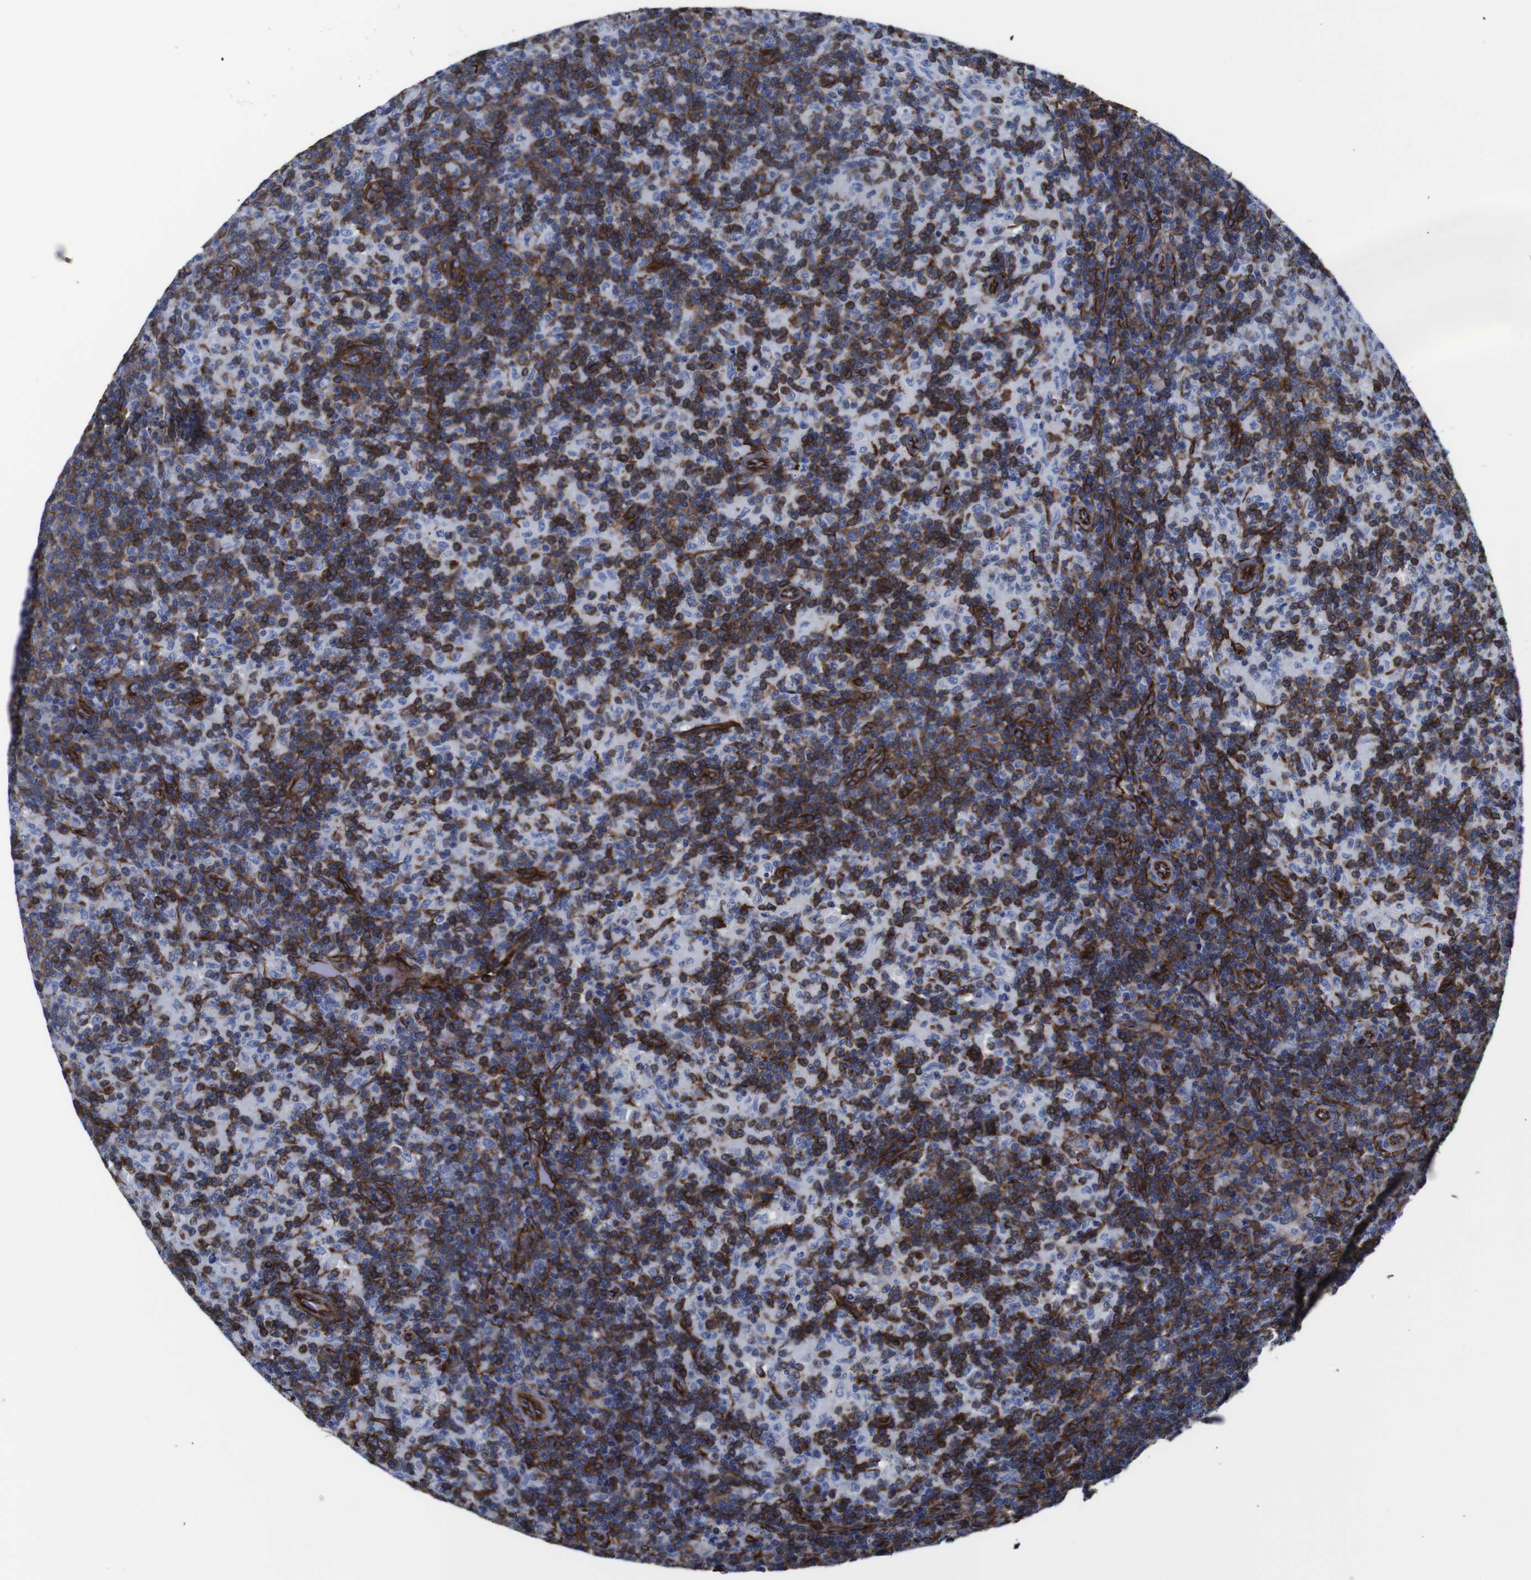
{"staining": {"intensity": "moderate", "quantity": "25%-75%", "location": "cytoplasmic/membranous"}, "tissue": "lymph node", "cell_type": "Germinal center cells", "image_type": "normal", "snomed": [{"axis": "morphology", "description": "Normal tissue, NOS"}, {"axis": "morphology", "description": "Inflammation, NOS"}, {"axis": "topography", "description": "Lymph node"}], "caption": "Immunohistochemistry (IHC) micrograph of unremarkable lymph node: human lymph node stained using IHC exhibits medium levels of moderate protein expression localized specifically in the cytoplasmic/membranous of germinal center cells, appearing as a cytoplasmic/membranous brown color.", "gene": "SPTBN1", "patient": {"sex": "male", "age": 55}}